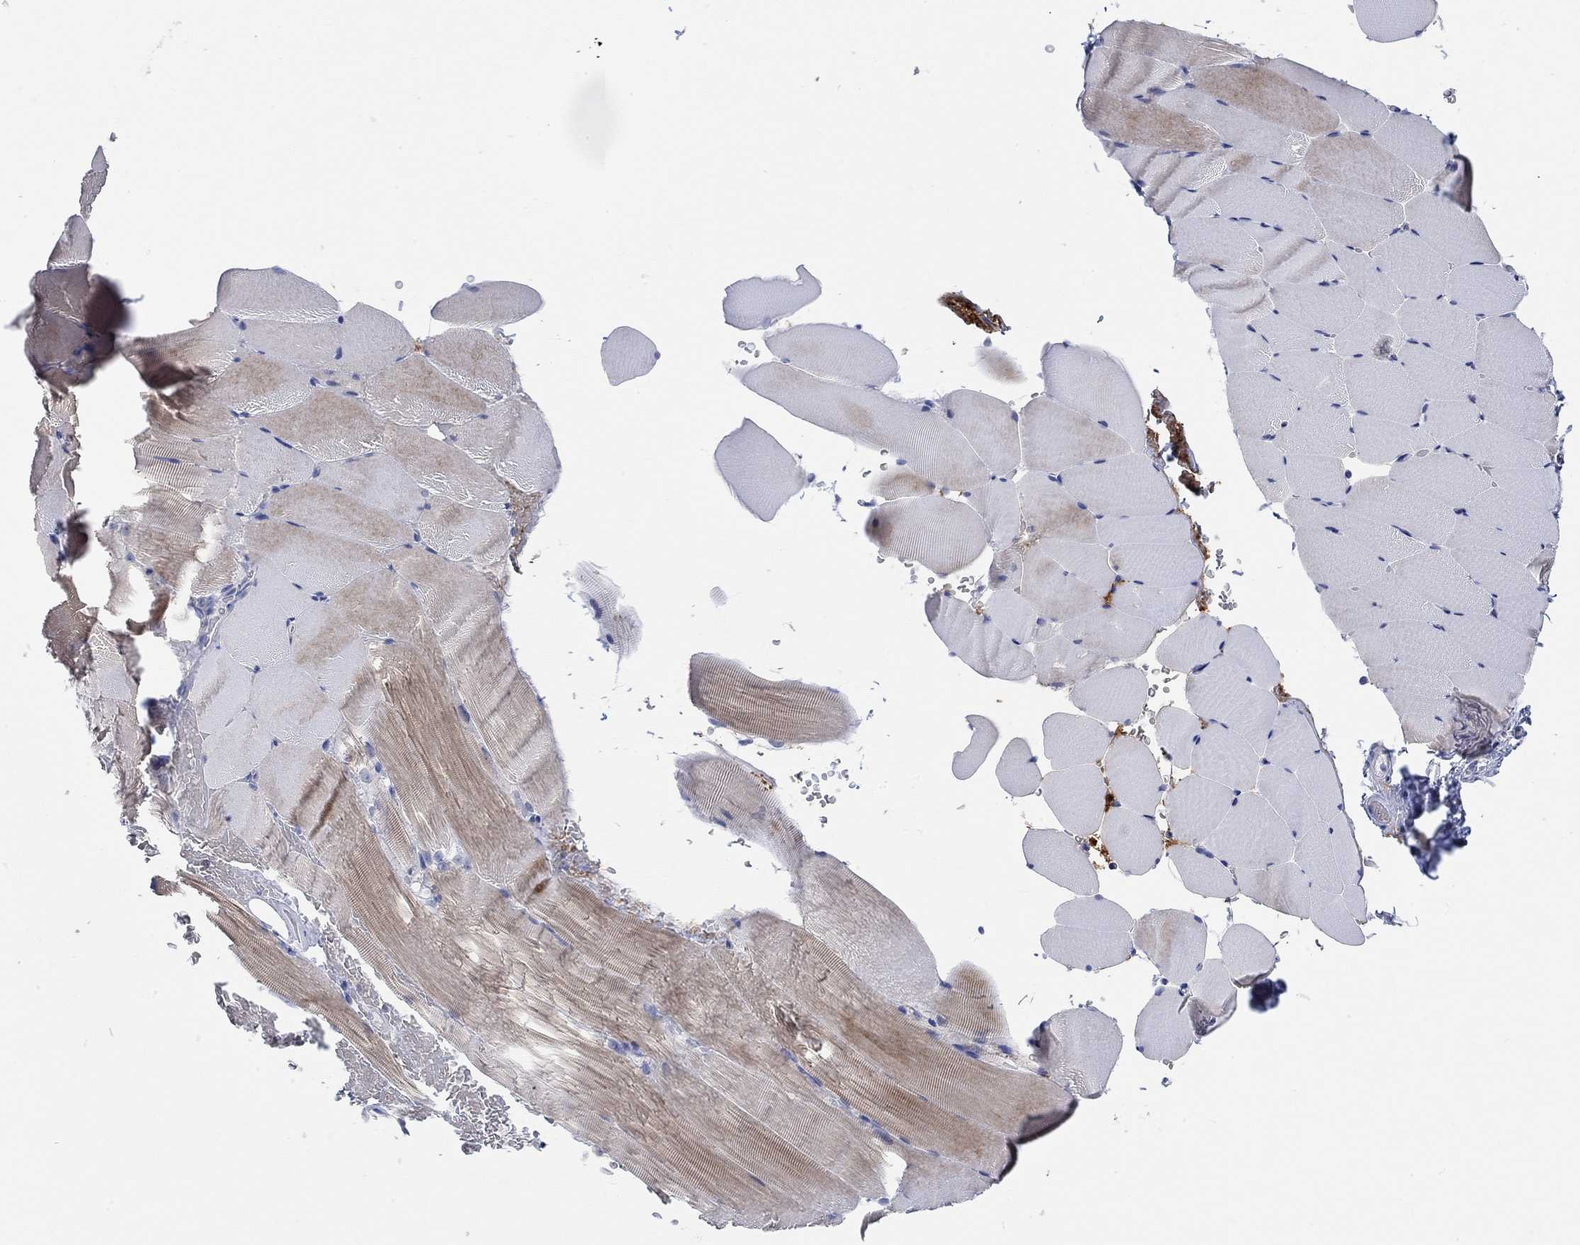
{"staining": {"intensity": "weak", "quantity": "<25%", "location": "cytoplasmic/membranous"}, "tissue": "skeletal muscle", "cell_type": "Myocytes", "image_type": "normal", "snomed": [{"axis": "morphology", "description": "Normal tissue, NOS"}, {"axis": "topography", "description": "Skeletal muscle"}], "caption": "An immunohistochemistry micrograph of benign skeletal muscle is shown. There is no staining in myocytes of skeletal muscle. The staining was performed using DAB to visualize the protein expression in brown, while the nuclei were stained in blue with hematoxylin (Magnification: 20x).", "gene": "ATP6V1E2", "patient": {"sex": "female", "age": 37}}